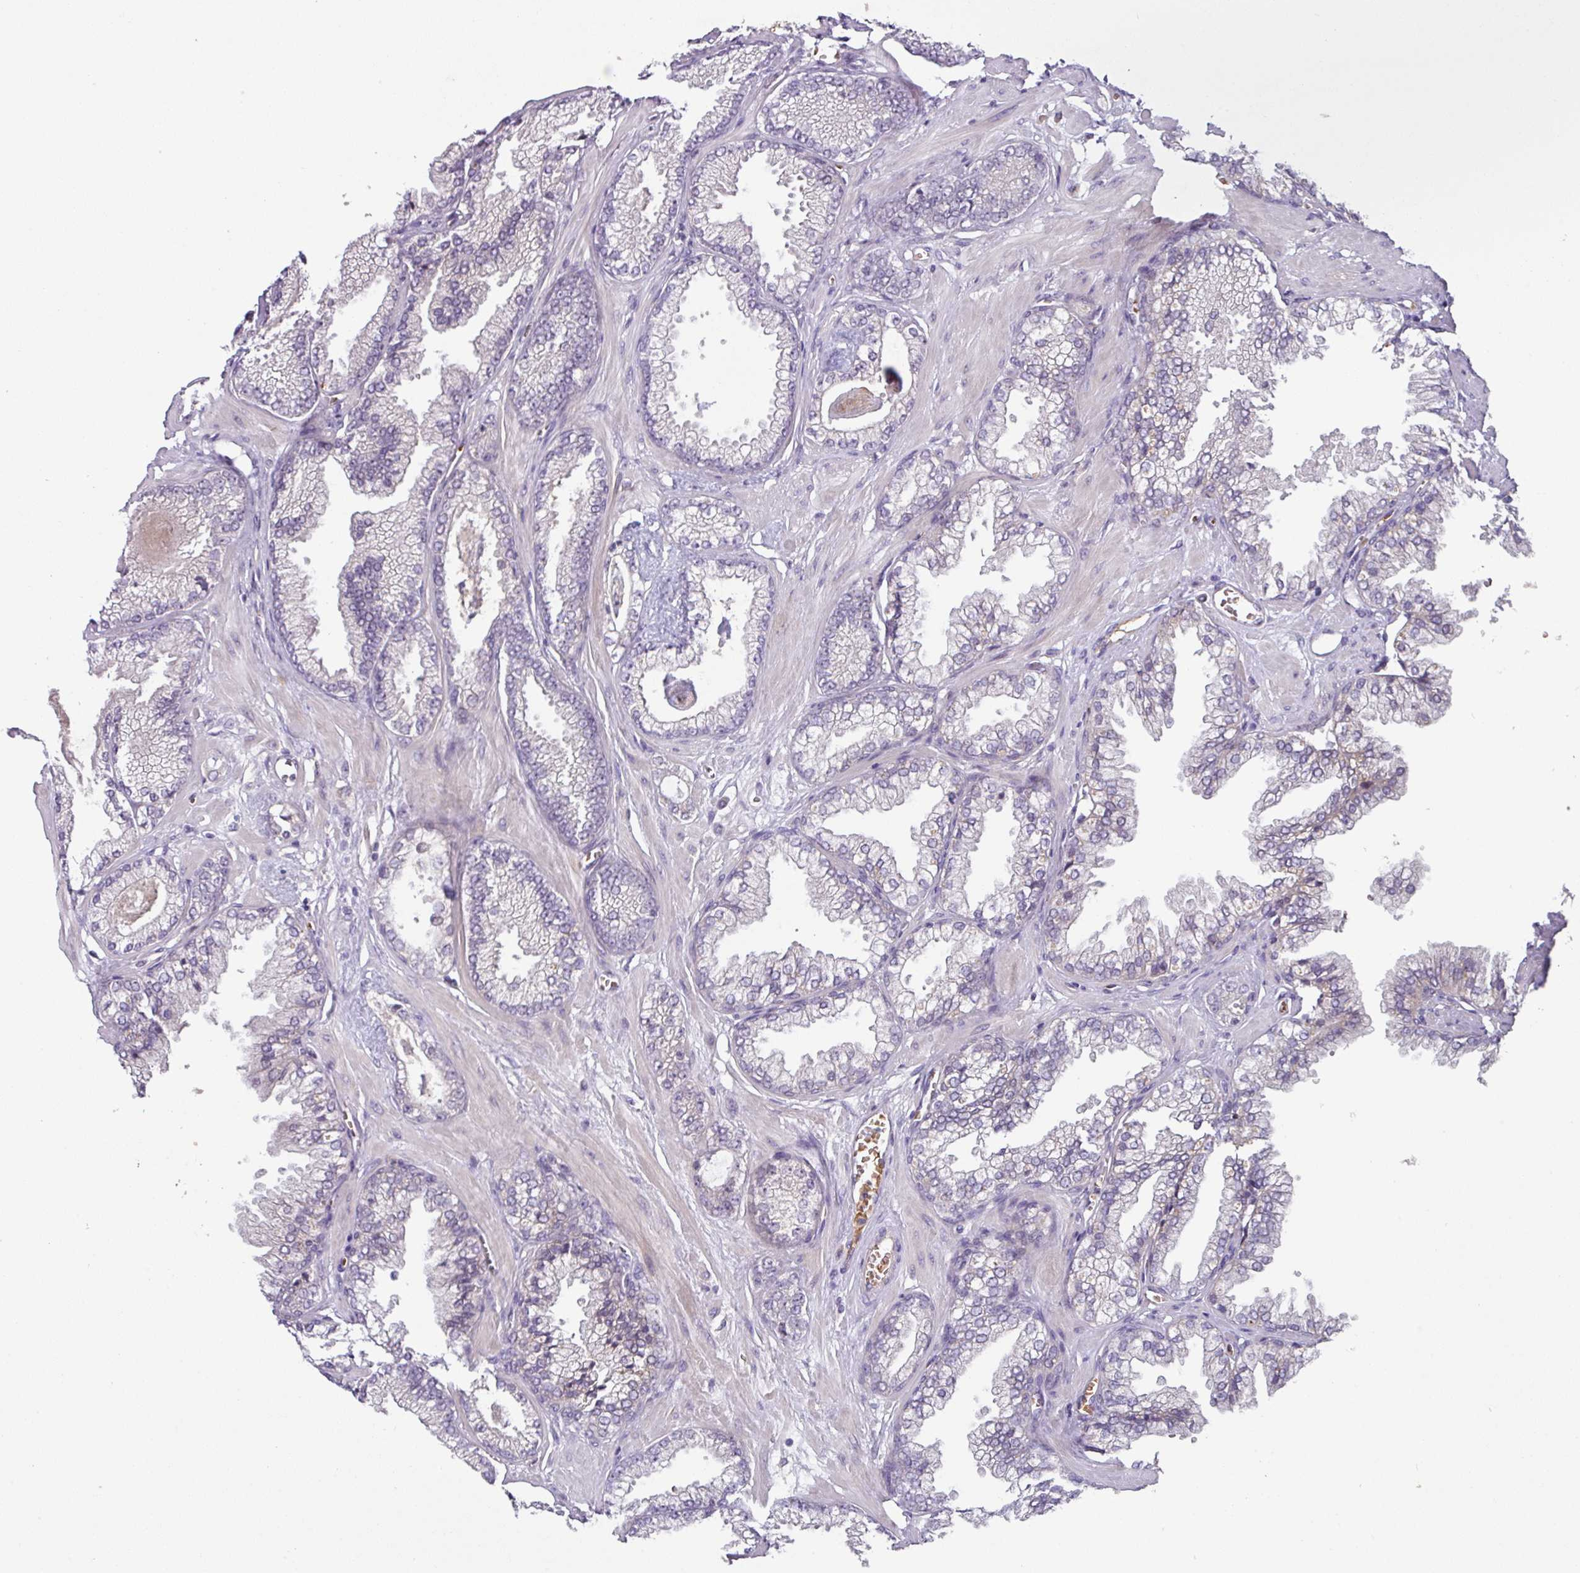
{"staining": {"intensity": "negative", "quantity": "none", "location": "none"}, "tissue": "prostate cancer", "cell_type": "Tumor cells", "image_type": "cancer", "snomed": [{"axis": "morphology", "description": "Adenocarcinoma, Low grade"}, {"axis": "topography", "description": "Prostate"}], "caption": "A histopathology image of human prostate cancer is negative for staining in tumor cells.", "gene": "SLC5A10", "patient": {"sex": "male", "age": 60}}